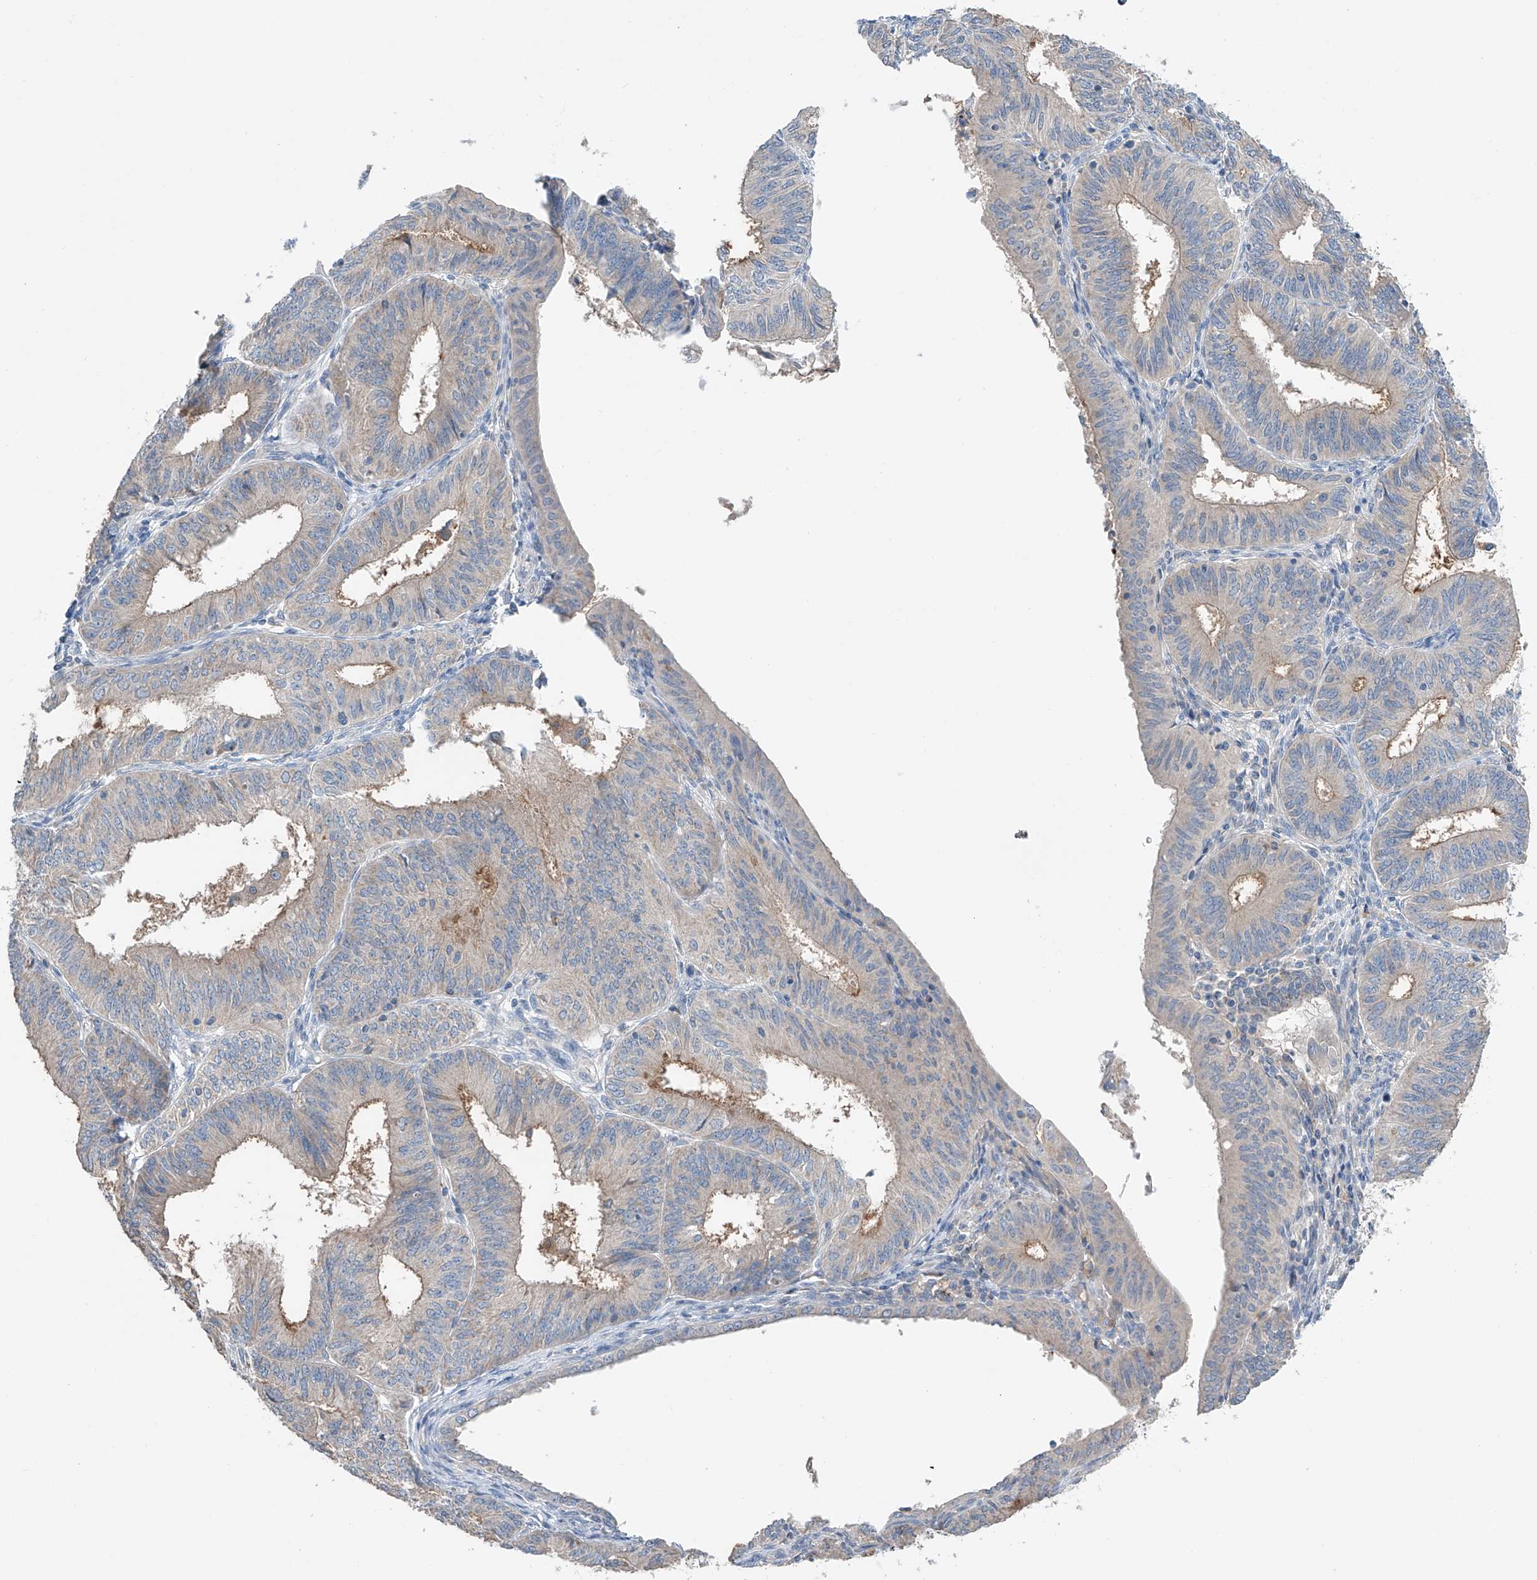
{"staining": {"intensity": "moderate", "quantity": "<25%", "location": "cytoplasmic/membranous"}, "tissue": "endometrial cancer", "cell_type": "Tumor cells", "image_type": "cancer", "snomed": [{"axis": "morphology", "description": "Adenocarcinoma, NOS"}, {"axis": "topography", "description": "Endometrium"}], "caption": "This photomicrograph exhibits immunohistochemistry (IHC) staining of adenocarcinoma (endometrial), with low moderate cytoplasmic/membranous positivity in approximately <25% of tumor cells.", "gene": "GPC4", "patient": {"sex": "female", "age": 51}}